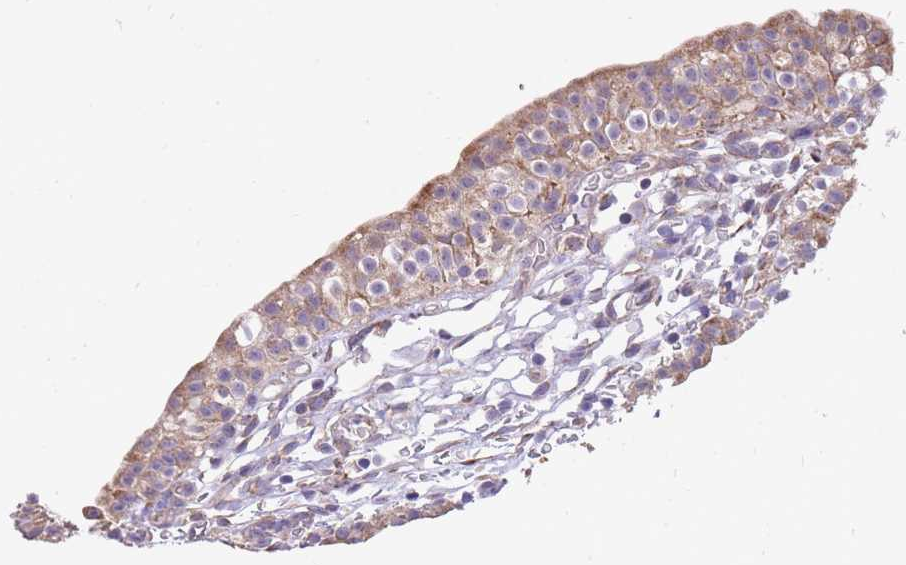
{"staining": {"intensity": "moderate", "quantity": "25%-75%", "location": "cytoplasmic/membranous"}, "tissue": "urinary bladder", "cell_type": "Urothelial cells", "image_type": "normal", "snomed": [{"axis": "morphology", "description": "Normal tissue, NOS"}, {"axis": "topography", "description": "Urinary bladder"}, {"axis": "topography", "description": "Peripheral nerve tissue"}], "caption": "This histopathology image displays immunohistochemistry (IHC) staining of benign urinary bladder, with medium moderate cytoplasmic/membranous staining in about 25%-75% of urothelial cells.", "gene": "TOPAZ1", "patient": {"sex": "male", "age": 55}}